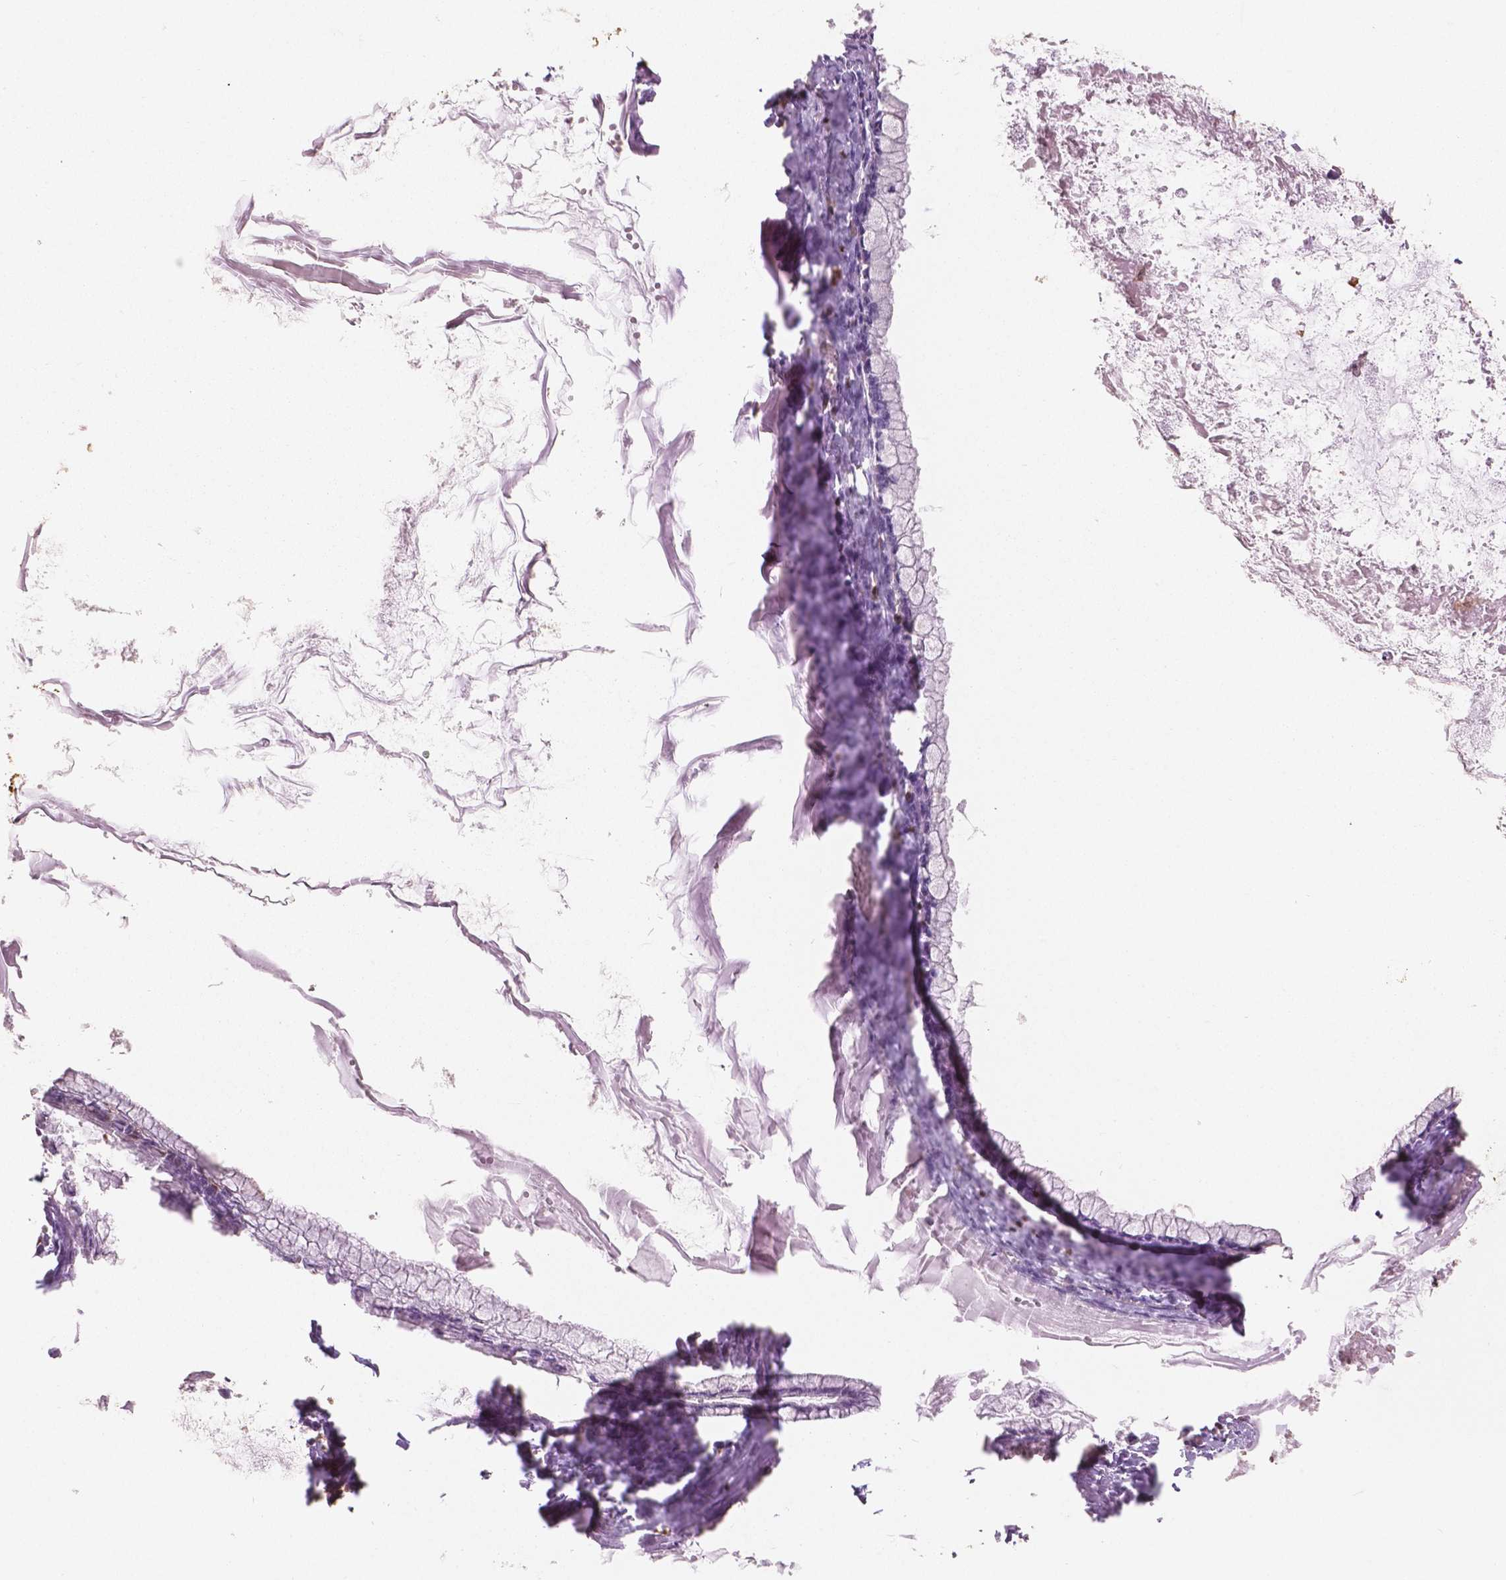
{"staining": {"intensity": "negative", "quantity": "none", "location": "none"}, "tissue": "ovarian cancer", "cell_type": "Tumor cells", "image_type": "cancer", "snomed": [{"axis": "morphology", "description": "Cystadenocarcinoma, mucinous, NOS"}, {"axis": "topography", "description": "Ovary"}], "caption": "Tumor cells show no significant expression in ovarian cancer (mucinous cystadenocarcinoma).", "gene": "S100A4", "patient": {"sex": "female", "age": 67}}